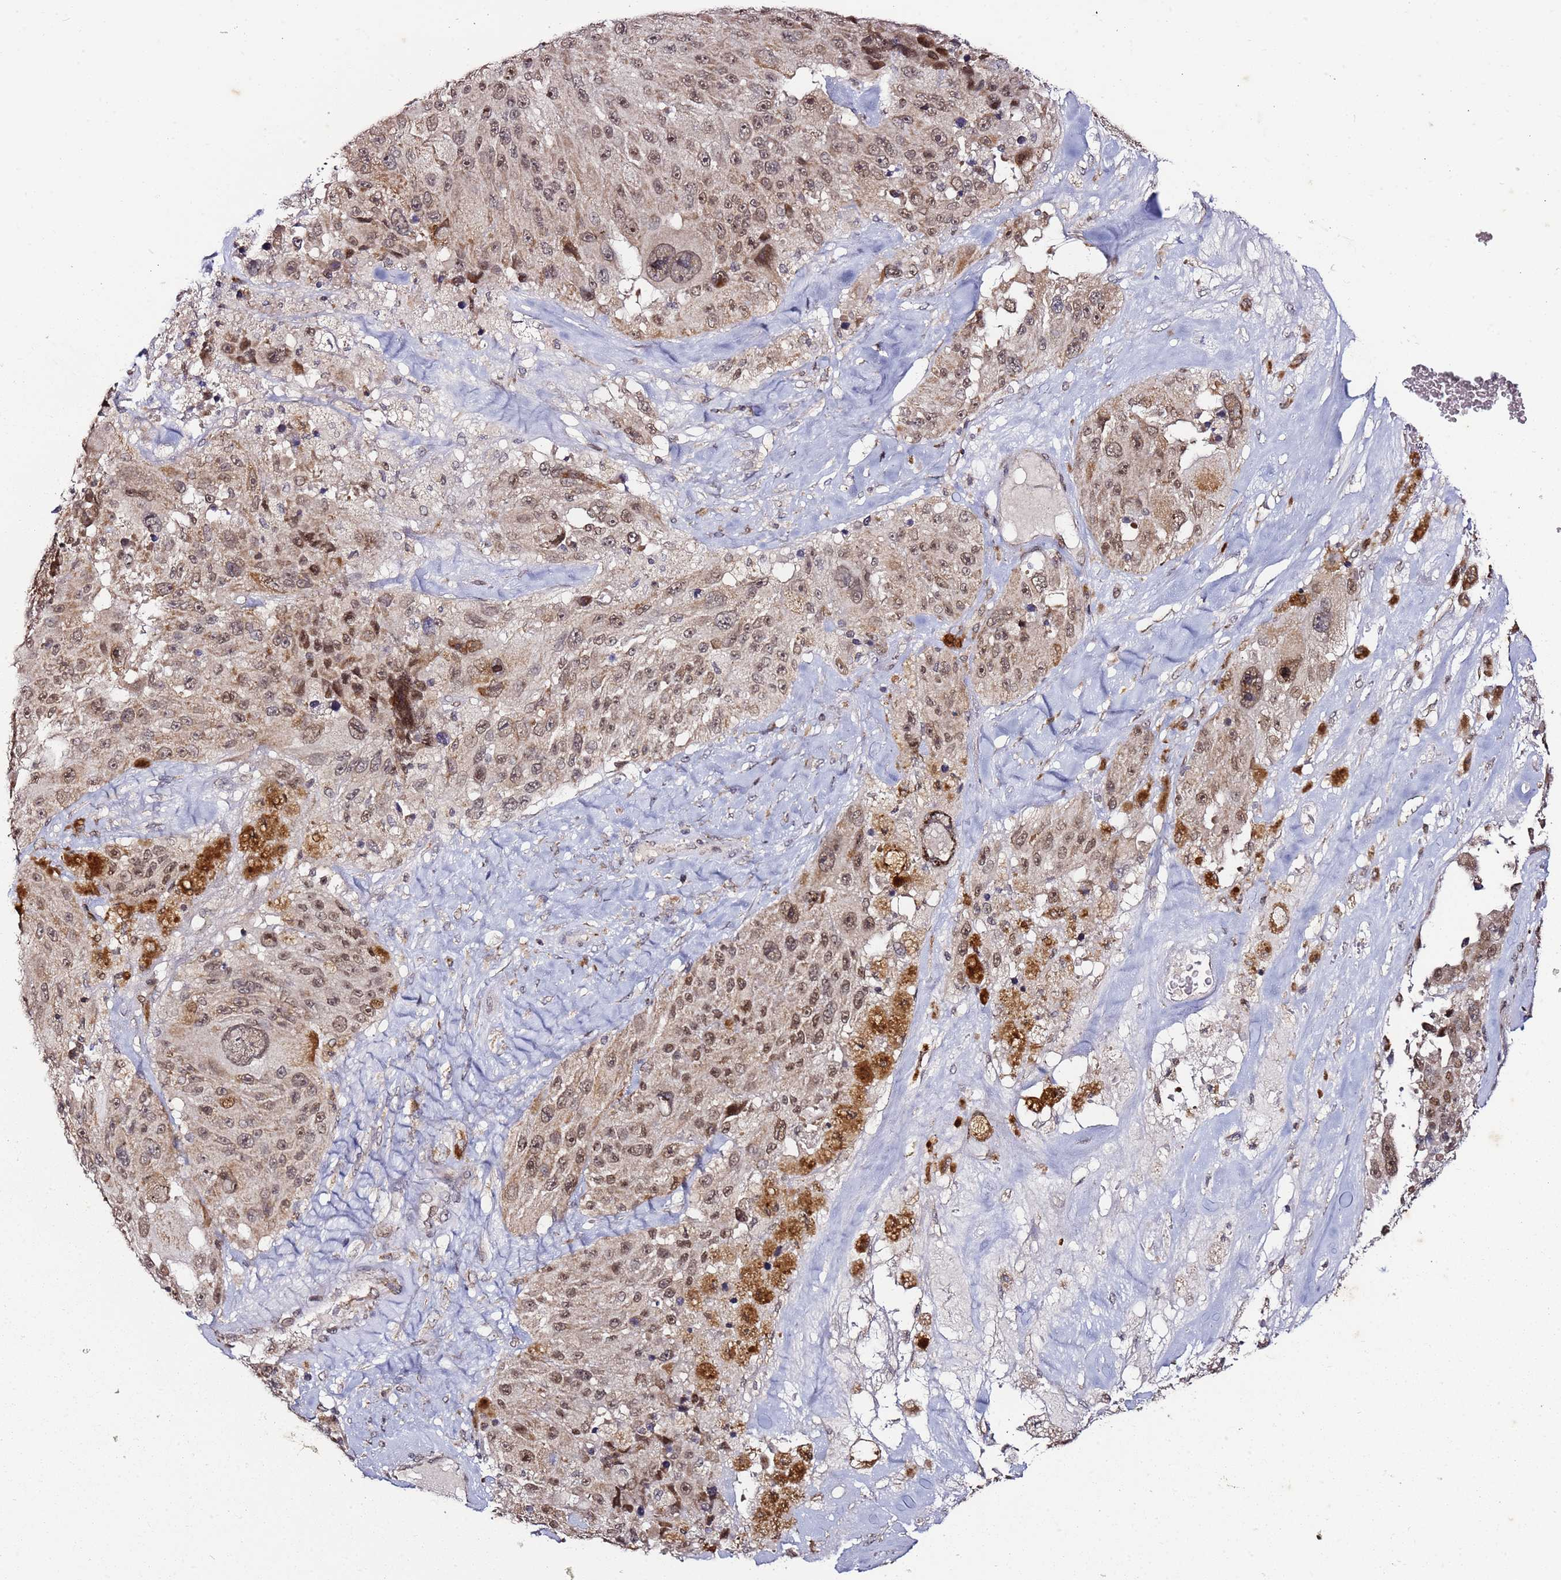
{"staining": {"intensity": "moderate", "quantity": ">75%", "location": "cytoplasmic/membranous,nuclear"}, "tissue": "melanoma", "cell_type": "Tumor cells", "image_type": "cancer", "snomed": [{"axis": "morphology", "description": "Malignant melanoma, Metastatic site"}, {"axis": "topography", "description": "Lymph node"}], "caption": "Melanoma tissue demonstrates moderate cytoplasmic/membranous and nuclear positivity in about >75% of tumor cells", "gene": "TP53AIP1", "patient": {"sex": "male", "age": 62}}